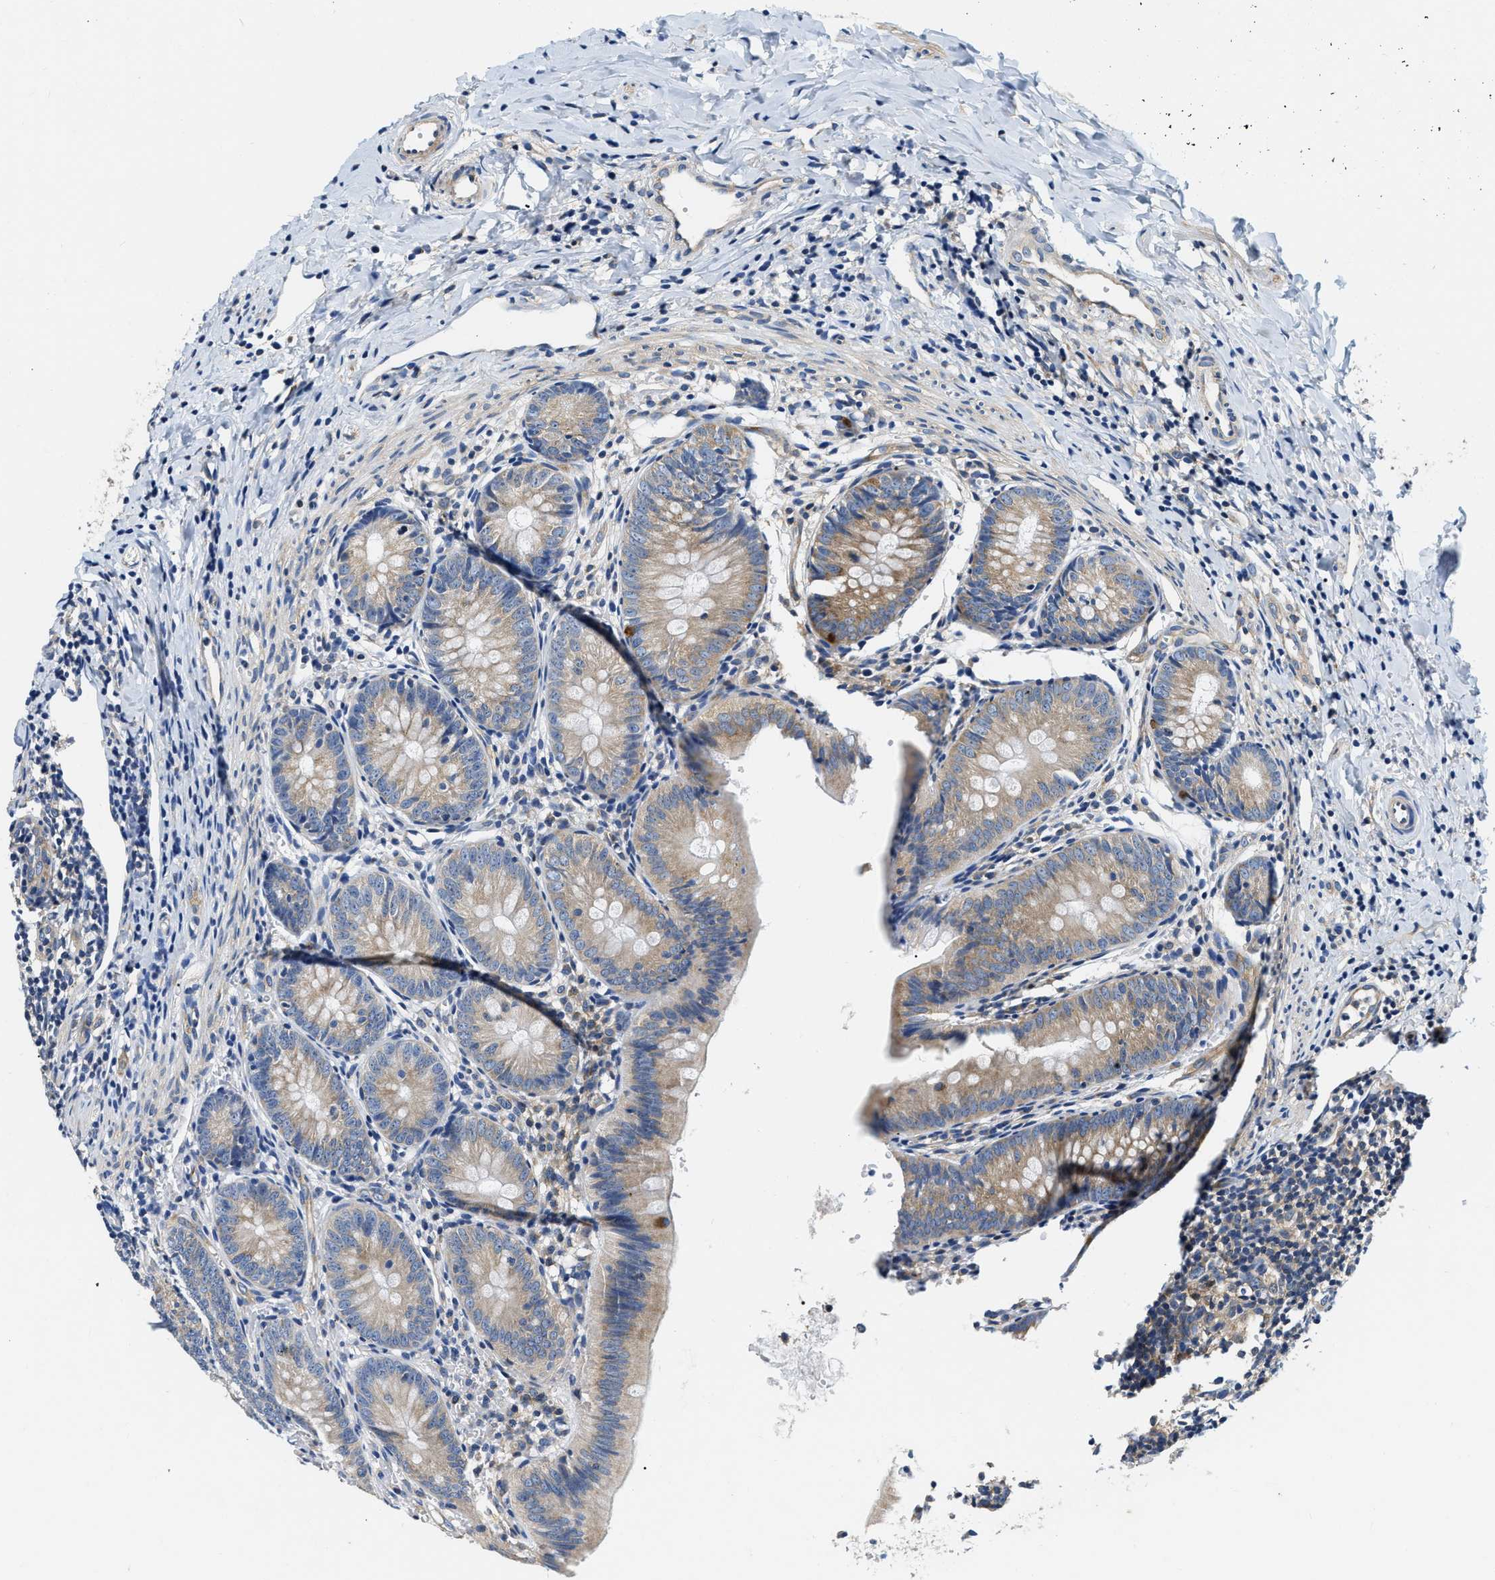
{"staining": {"intensity": "moderate", "quantity": "<25%", "location": "cytoplasmic/membranous"}, "tissue": "appendix", "cell_type": "Glandular cells", "image_type": "normal", "snomed": [{"axis": "morphology", "description": "Normal tissue, NOS"}, {"axis": "topography", "description": "Appendix"}], "caption": "DAB (3,3'-diaminobenzidine) immunohistochemical staining of normal appendix reveals moderate cytoplasmic/membranous protein staining in approximately <25% of glandular cells. The protein of interest is shown in brown color, while the nuclei are stained blue.", "gene": "EIF2AK2", "patient": {"sex": "male", "age": 1}}